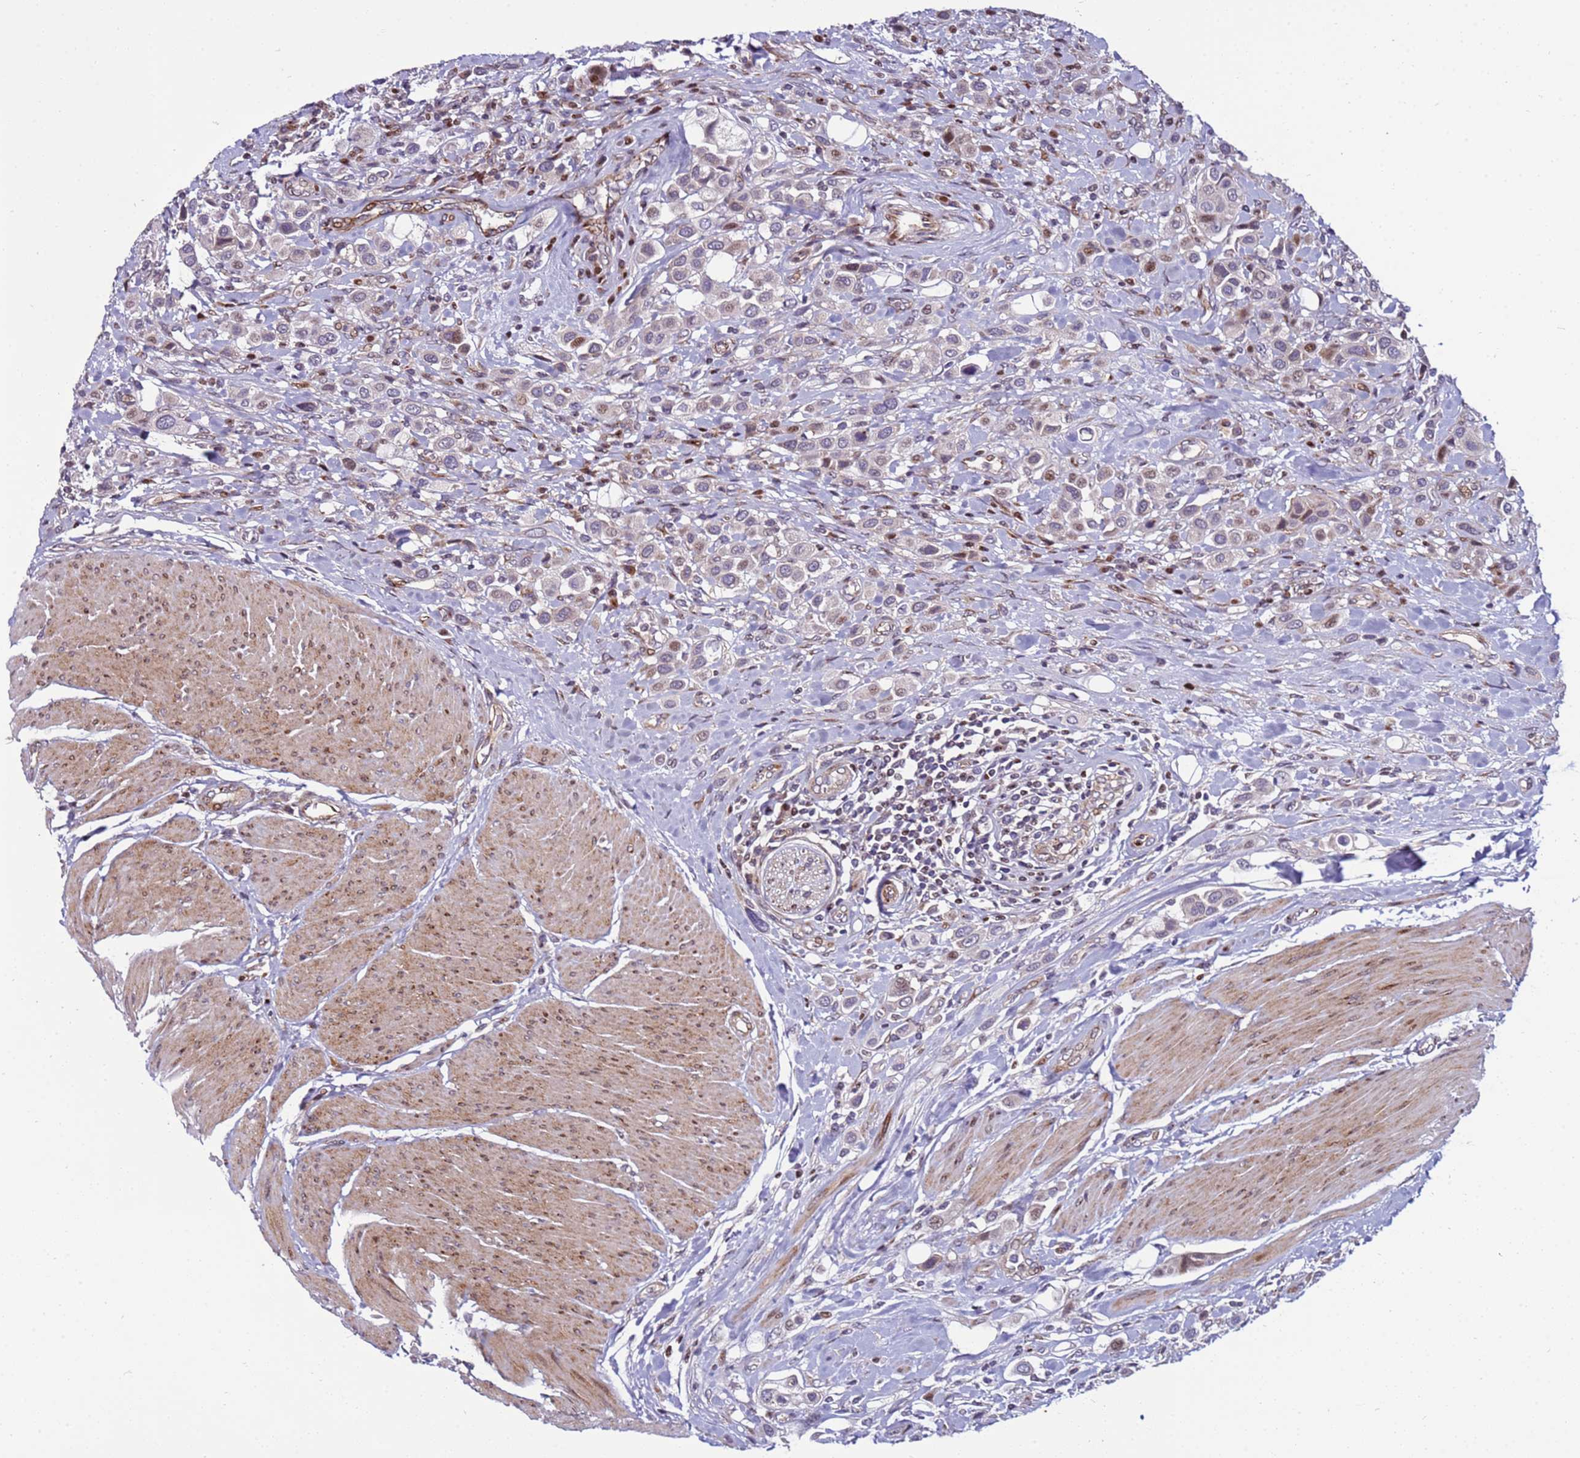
{"staining": {"intensity": "moderate", "quantity": "<25%", "location": "nuclear"}, "tissue": "urothelial cancer", "cell_type": "Tumor cells", "image_type": "cancer", "snomed": [{"axis": "morphology", "description": "Urothelial carcinoma, High grade"}, {"axis": "topography", "description": "Urinary bladder"}], "caption": "Immunohistochemistry histopathology image of human urothelial cancer stained for a protein (brown), which exhibits low levels of moderate nuclear expression in approximately <25% of tumor cells.", "gene": "WBP11", "patient": {"sex": "male", "age": 50}}